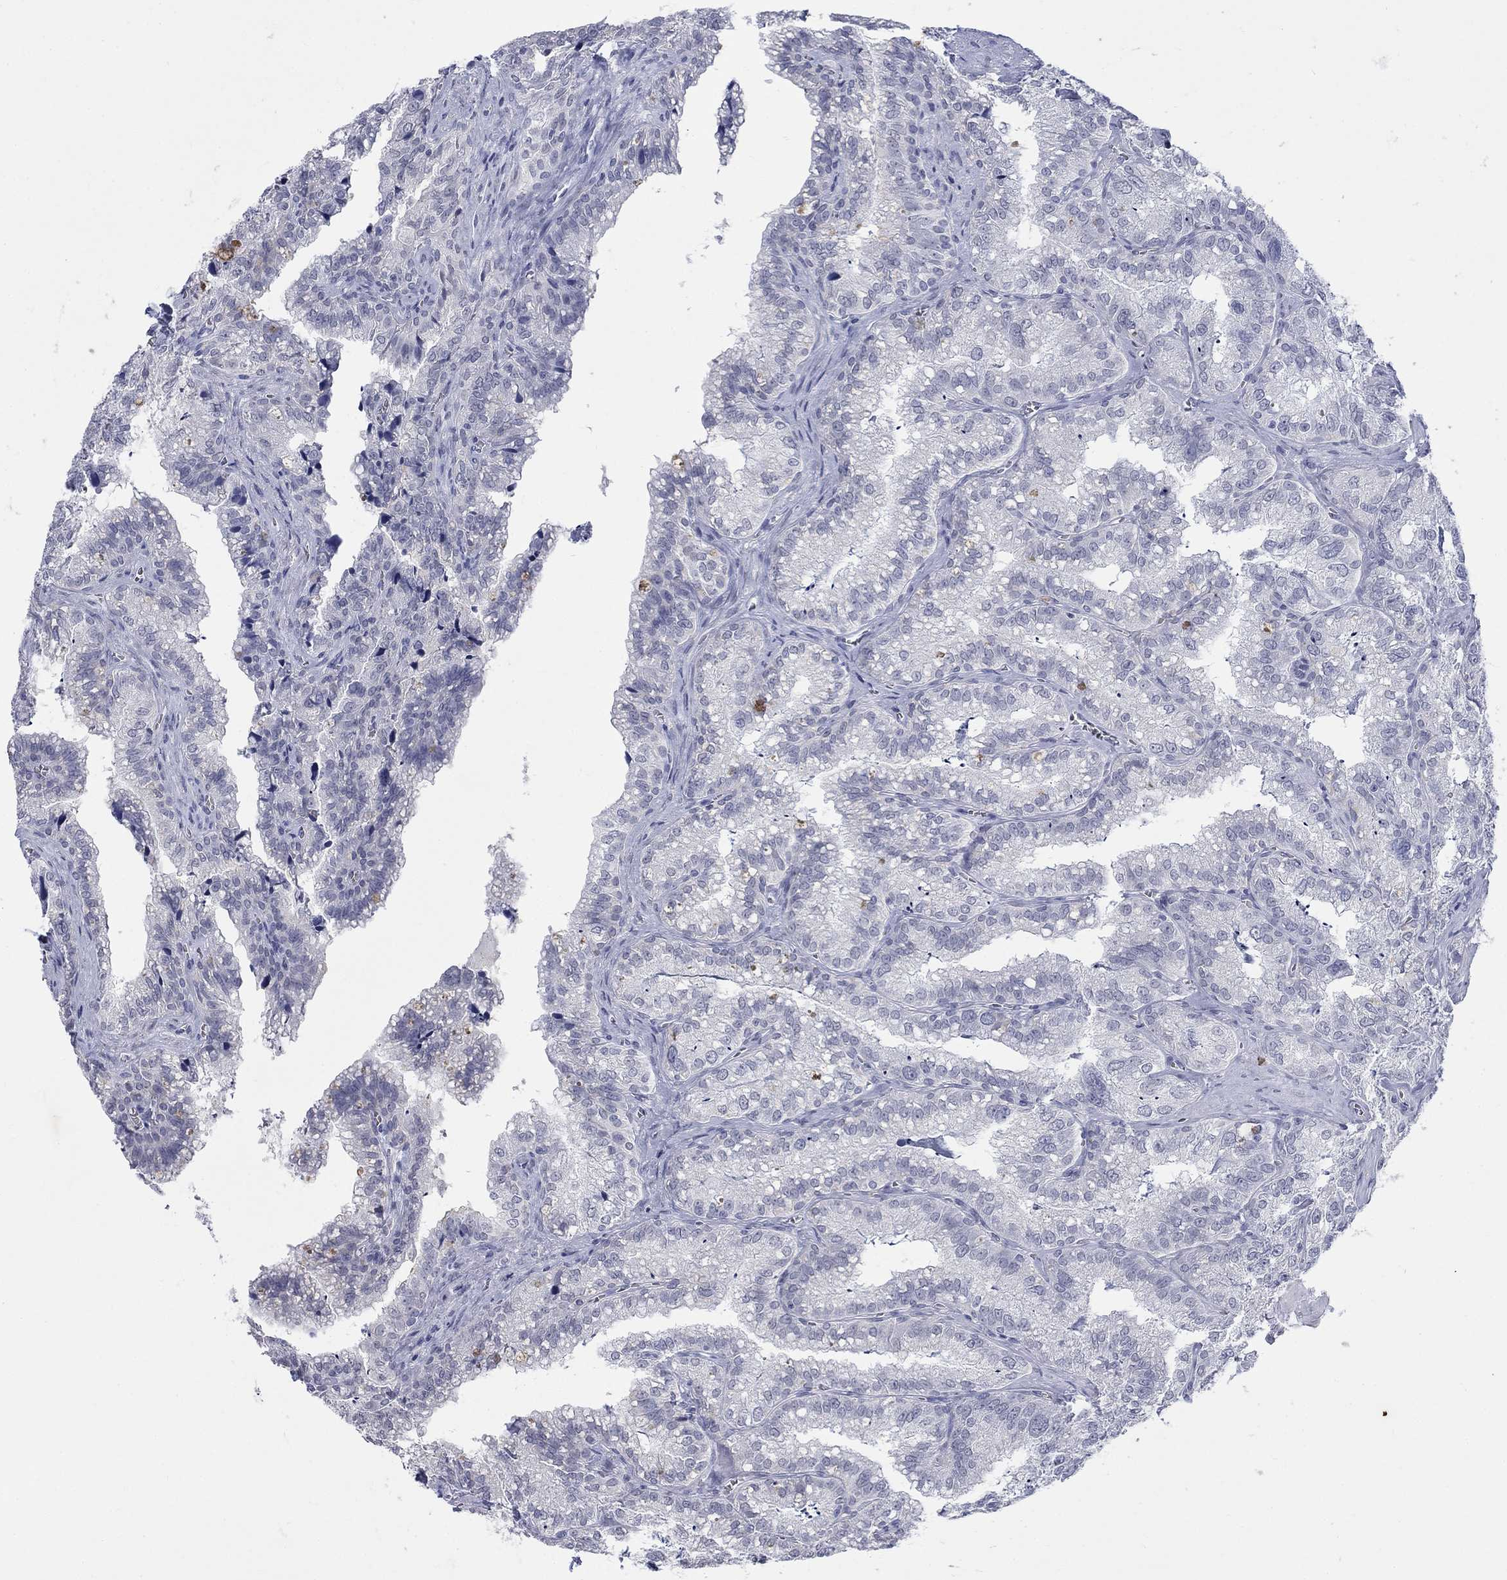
{"staining": {"intensity": "negative", "quantity": "none", "location": "none"}, "tissue": "seminal vesicle", "cell_type": "Glandular cells", "image_type": "normal", "snomed": [{"axis": "morphology", "description": "Normal tissue, NOS"}, {"axis": "topography", "description": "Seminal veicle"}], "caption": "Human seminal vesicle stained for a protein using immunohistochemistry (IHC) reveals no expression in glandular cells.", "gene": "ECEL1", "patient": {"sex": "male", "age": 57}}